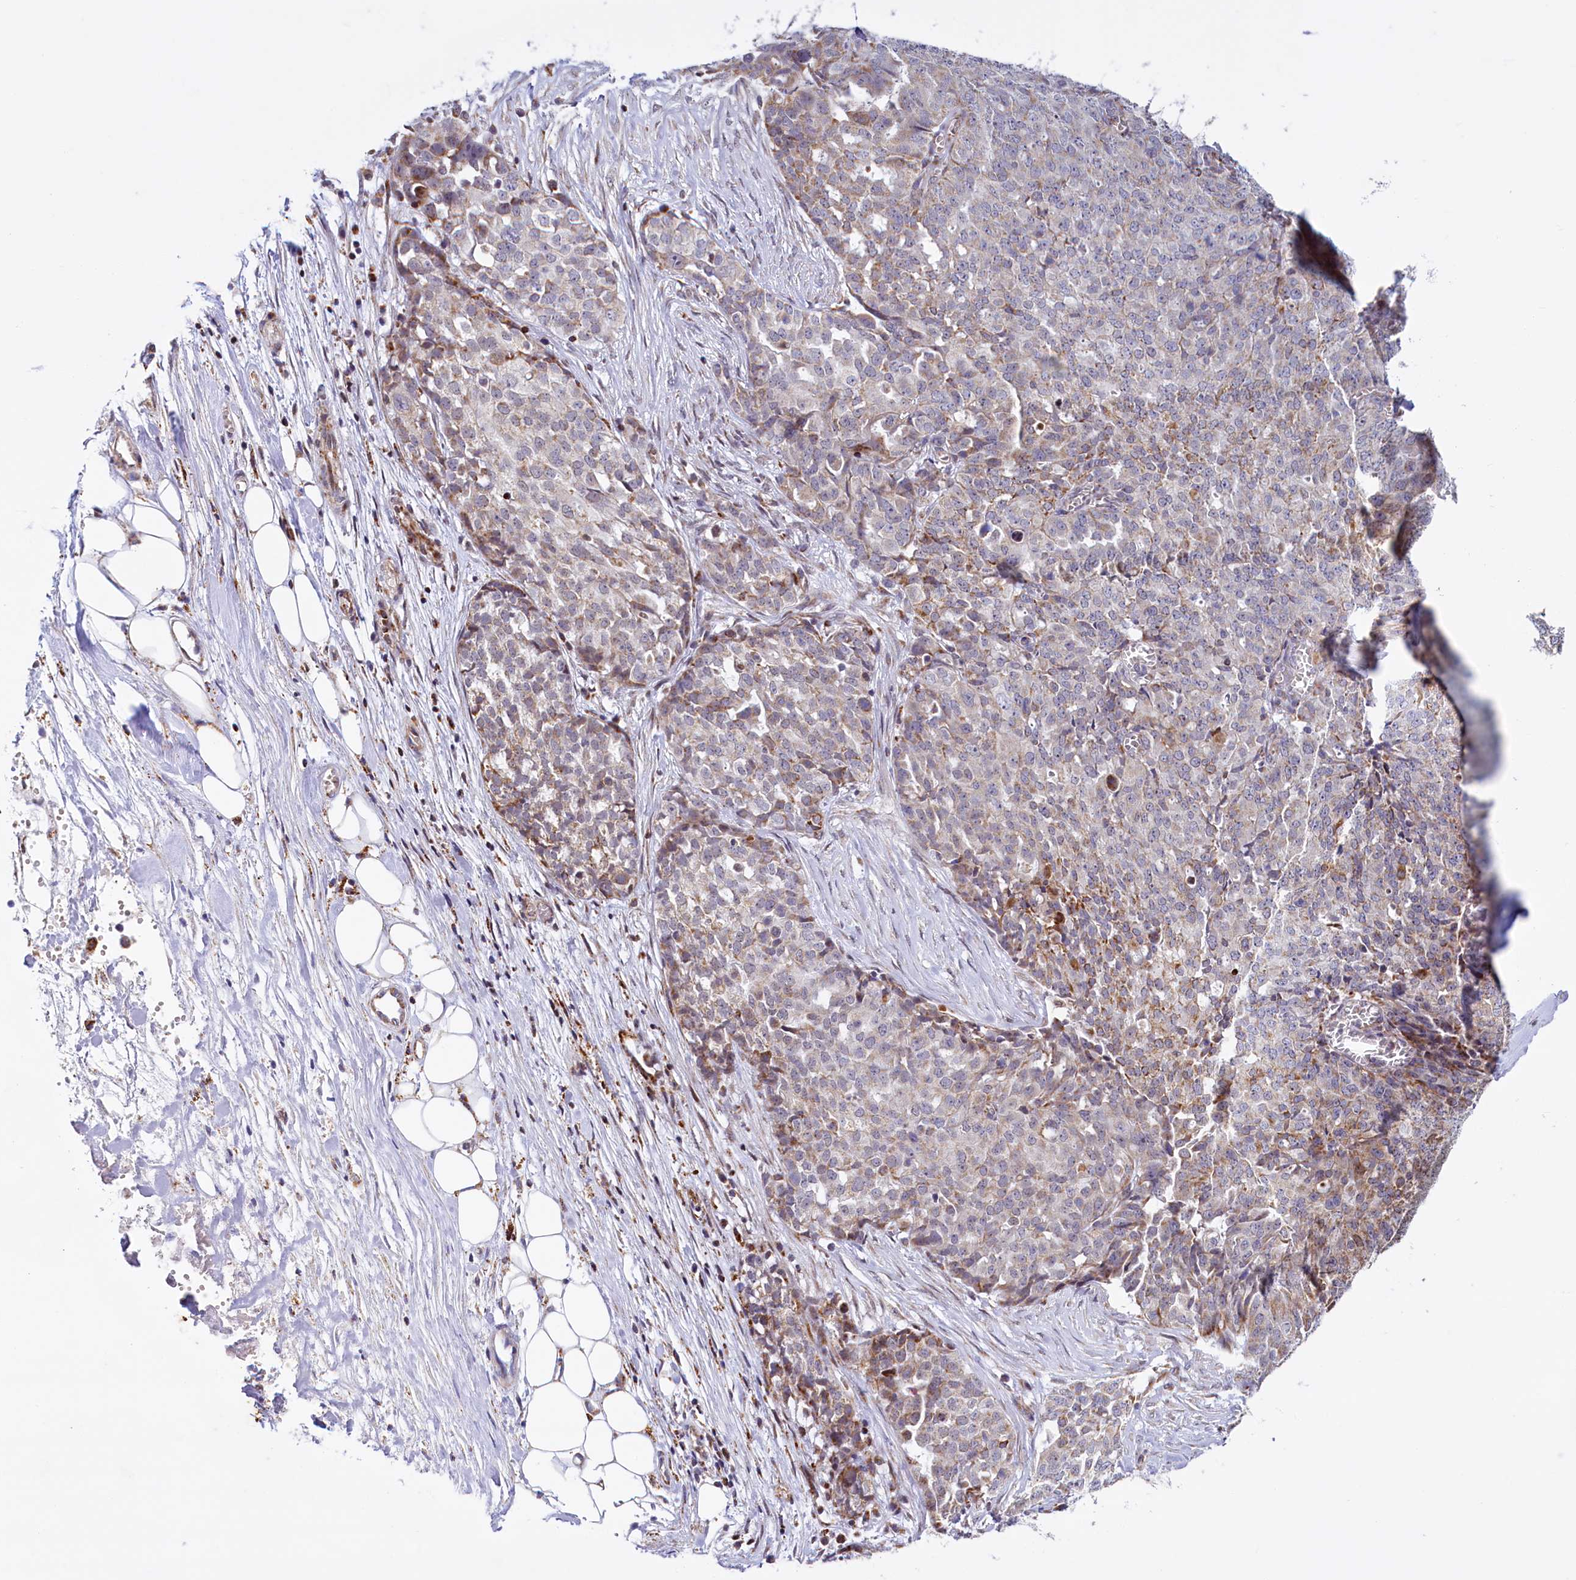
{"staining": {"intensity": "weak", "quantity": ">75%", "location": "cytoplasmic/membranous"}, "tissue": "ovarian cancer", "cell_type": "Tumor cells", "image_type": "cancer", "snomed": [{"axis": "morphology", "description": "Cystadenocarcinoma, serous, NOS"}, {"axis": "topography", "description": "Soft tissue"}, {"axis": "topography", "description": "Ovary"}], "caption": "This histopathology image displays IHC staining of ovarian cancer, with low weak cytoplasmic/membranous expression in approximately >75% of tumor cells.", "gene": "DYNC2H1", "patient": {"sex": "female", "age": 57}}